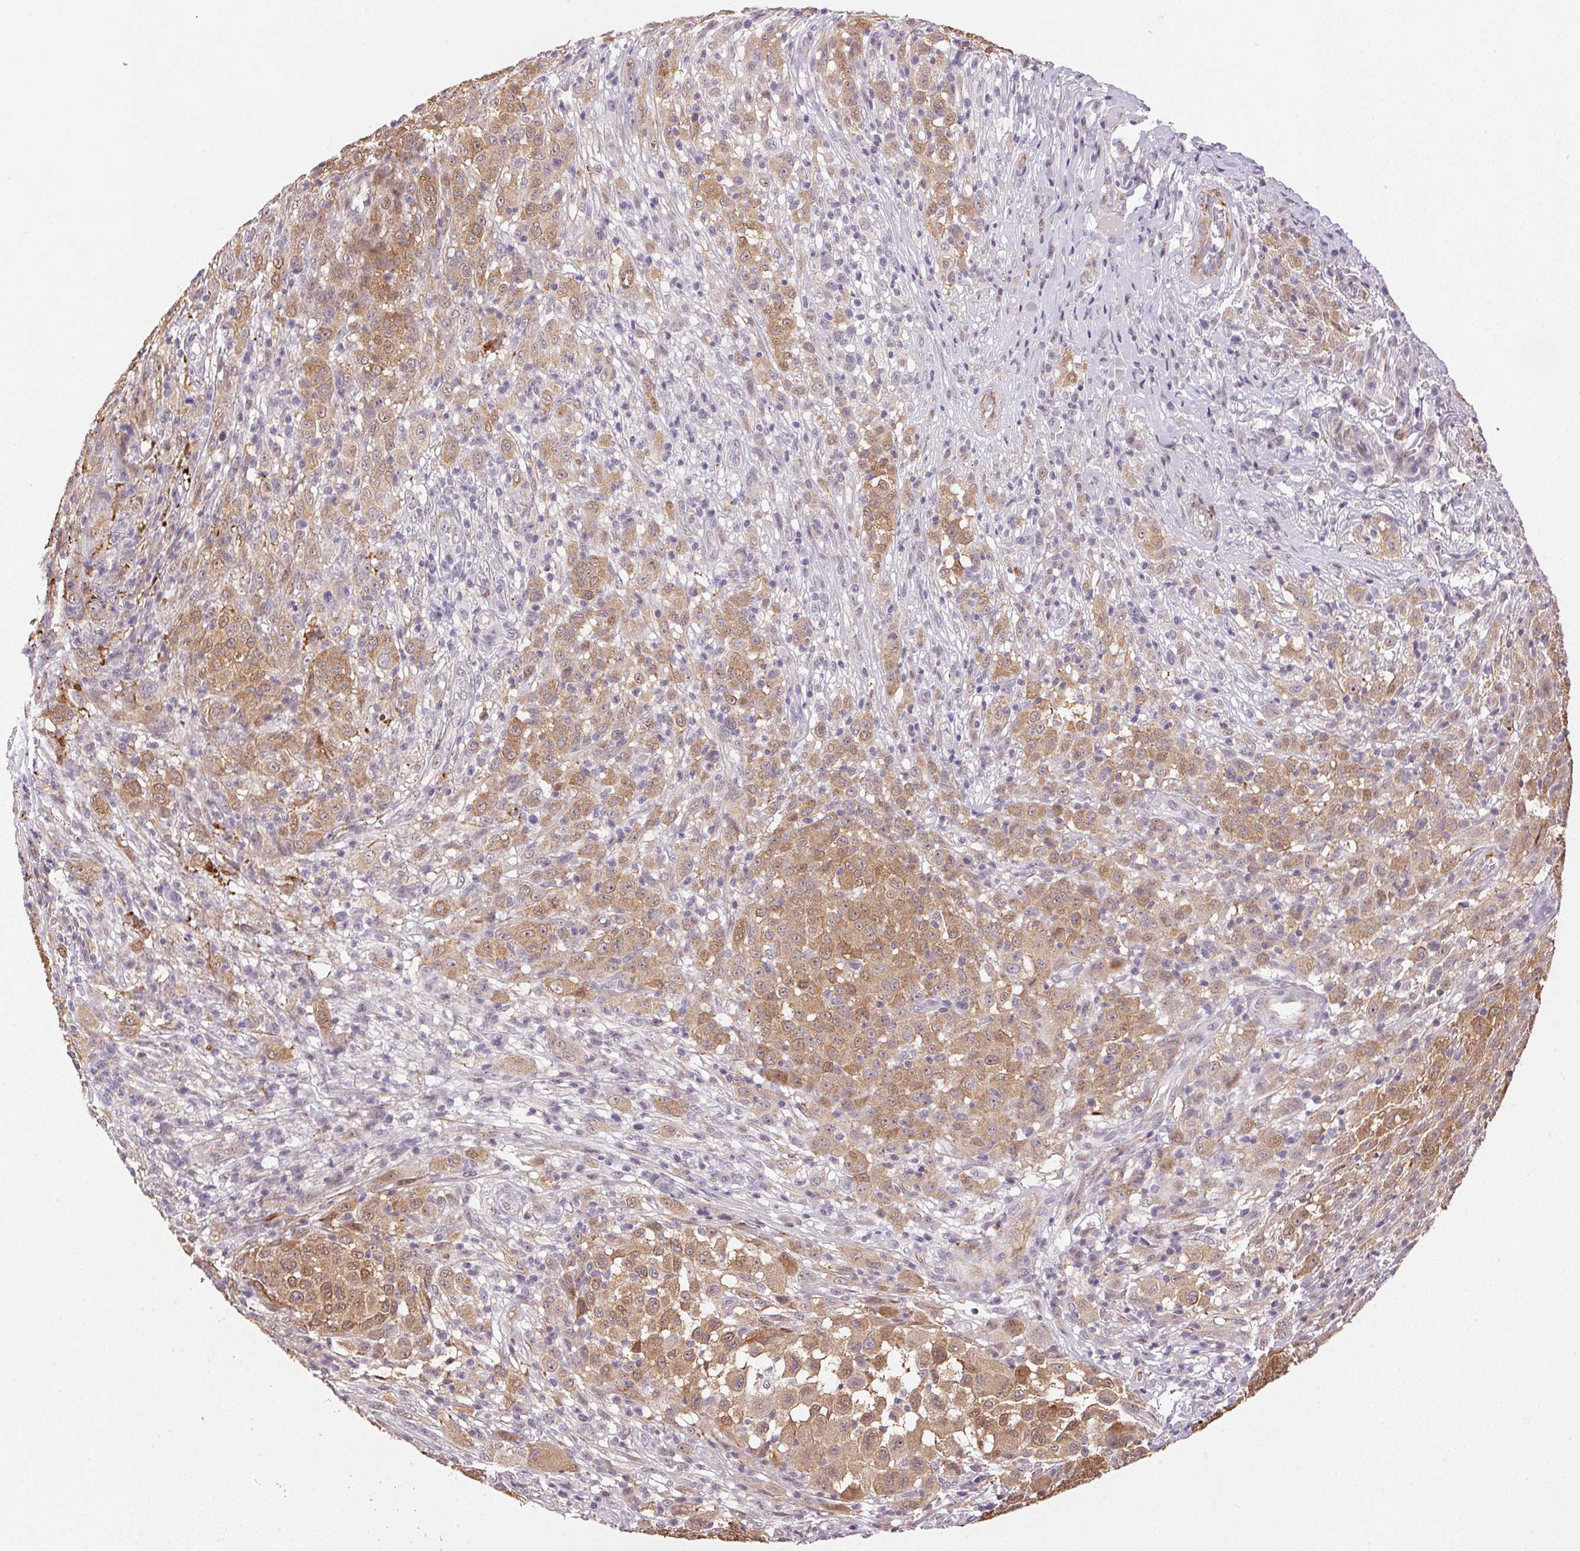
{"staining": {"intensity": "moderate", "quantity": ">75%", "location": "cytoplasmic/membranous"}, "tissue": "melanoma", "cell_type": "Tumor cells", "image_type": "cancer", "snomed": [{"axis": "morphology", "description": "Malignant melanoma, NOS"}, {"axis": "topography", "description": "Skin"}], "caption": "This is a micrograph of immunohistochemistry staining of melanoma, which shows moderate staining in the cytoplasmic/membranous of tumor cells.", "gene": "GYG2", "patient": {"sex": "male", "age": 73}}